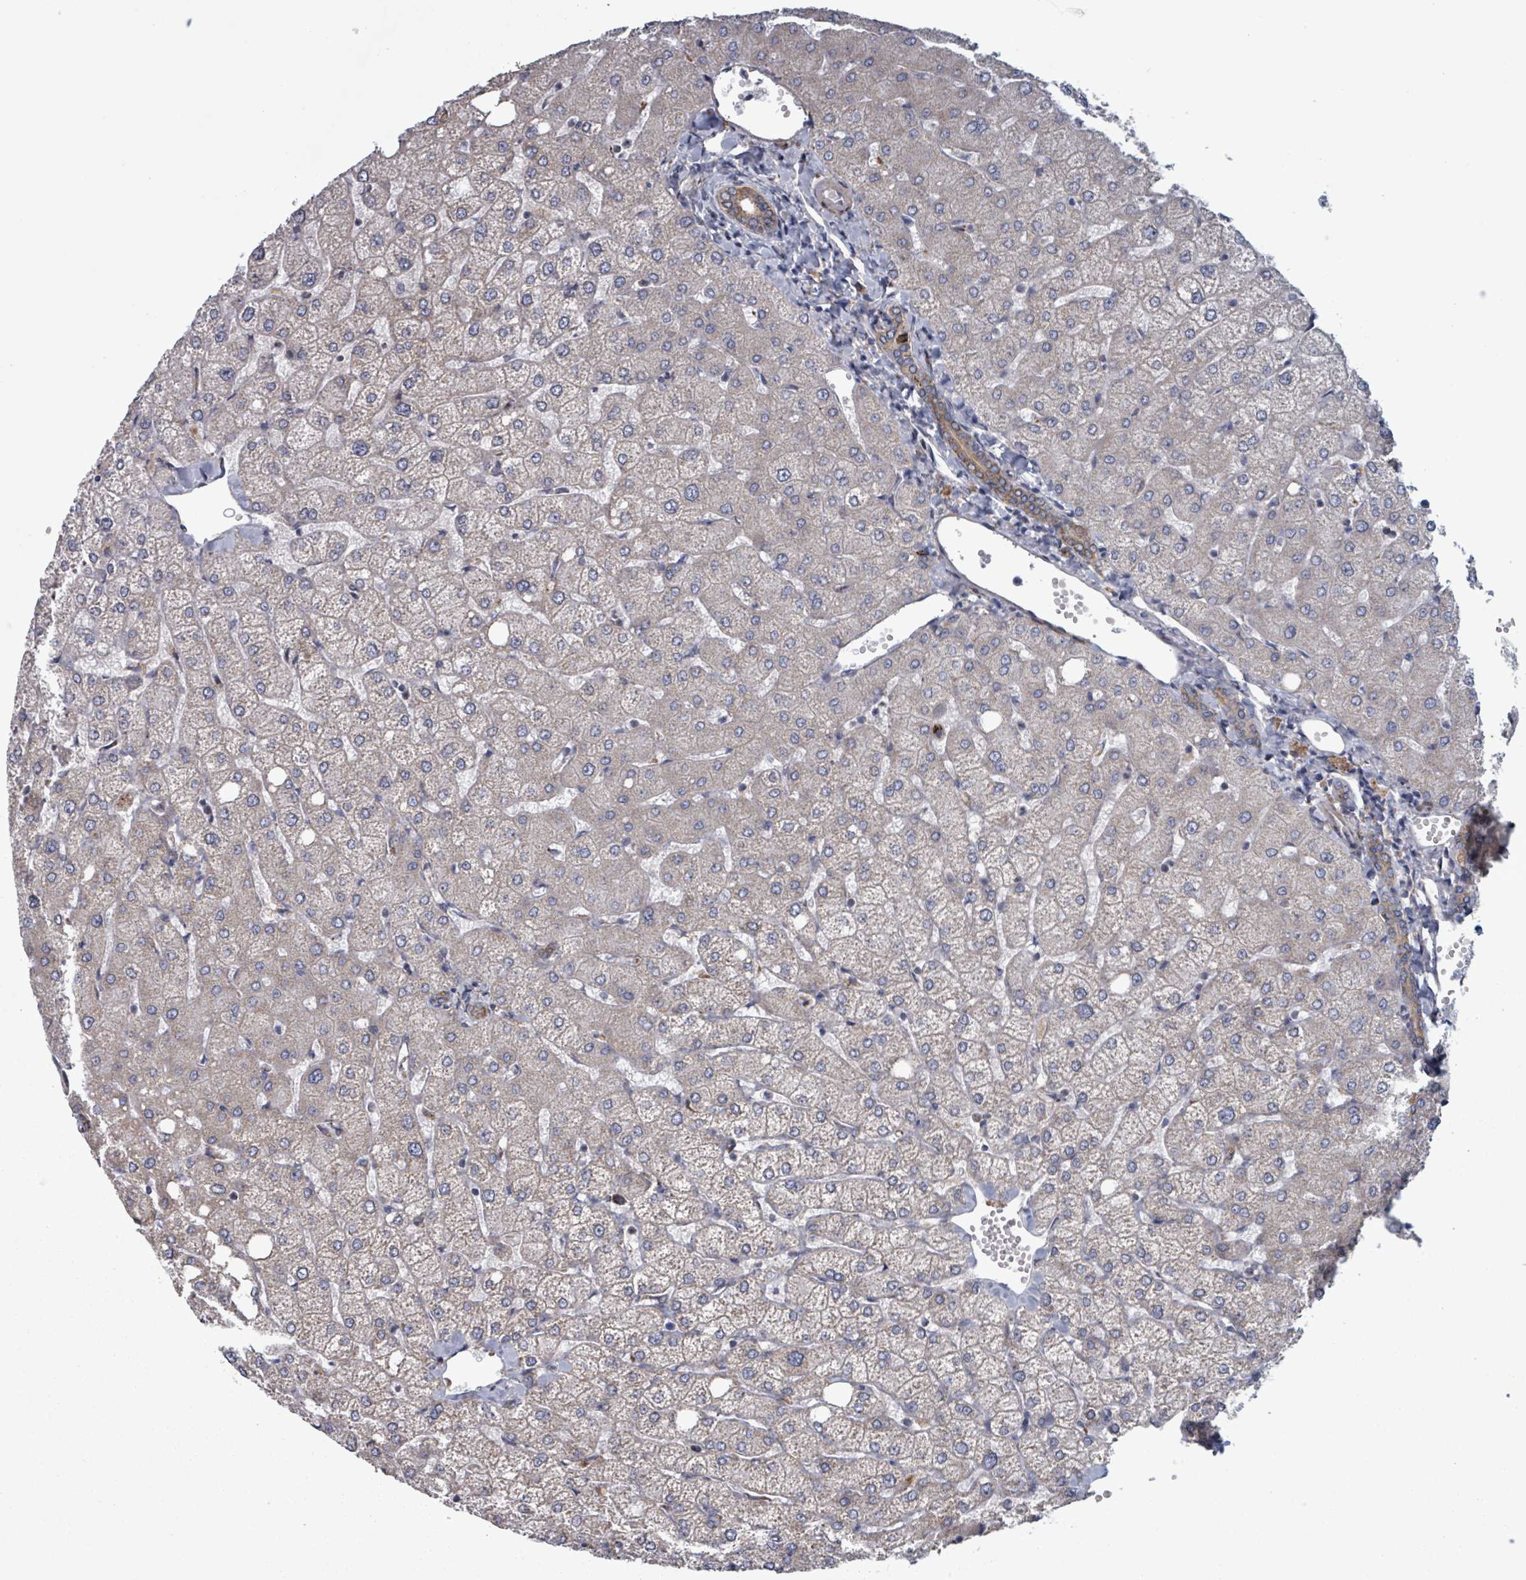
{"staining": {"intensity": "weak", "quantity": "25%-75%", "location": "cytoplasmic/membranous"}, "tissue": "liver", "cell_type": "Cholangiocytes", "image_type": "normal", "snomed": [{"axis": "morphology", "description": "Normal tissue, NOS"}, {"axis": "topography", "description": "Liver"}], "caption": "Immunohistochemical staining of unremarkable liver displays 25%-75% levels of weak cytoplasmic/membranous protein positivity in about 25%-75% of cholangiocytes. The protein is shown in brown color, while the nuclei are stained blue.", "gene": "ADCK1", "patient": {"sex": "female", "age": 54}}